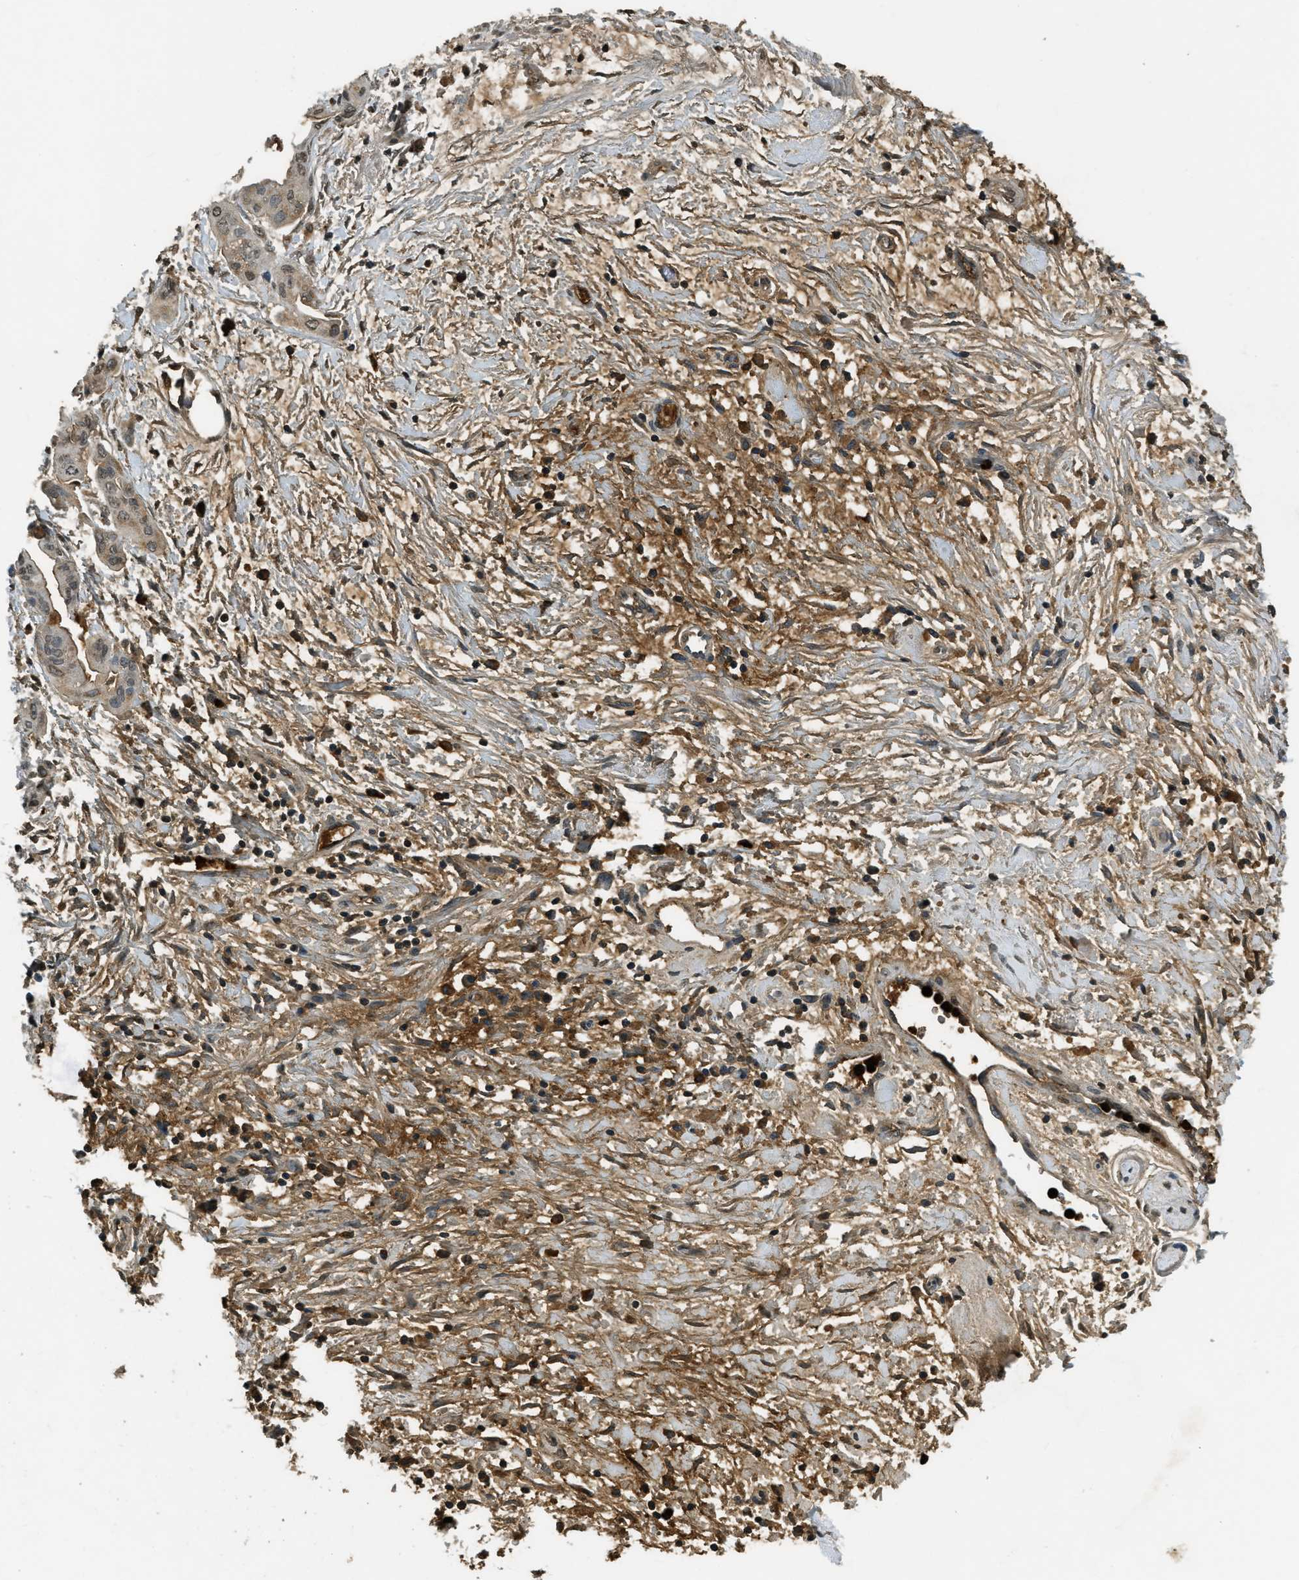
{"staining": {"intensity": "weak", "quantity": ">75%", "location": "cytoplasmic/membranous,nuclear"}, "tissue": "pancreatic cancer", "cell_type": "Tumor cells", "image_type": "cancer", "snomed": [{"axis": "morphology", "description": "Adenocarcinoma, NOS"}, {"axis": "topography", "description": "Pancreas"}], "caption": "Protein analysis of pancreatic adenocarcinoma tissue shows weak cytoplasmic/membranous and nuclear positivity in approximately >75% of tumor cells. Nuclei are stained in blue.", "gene": "PRTN3", "patient": {"sex": "female", "age": 75}}